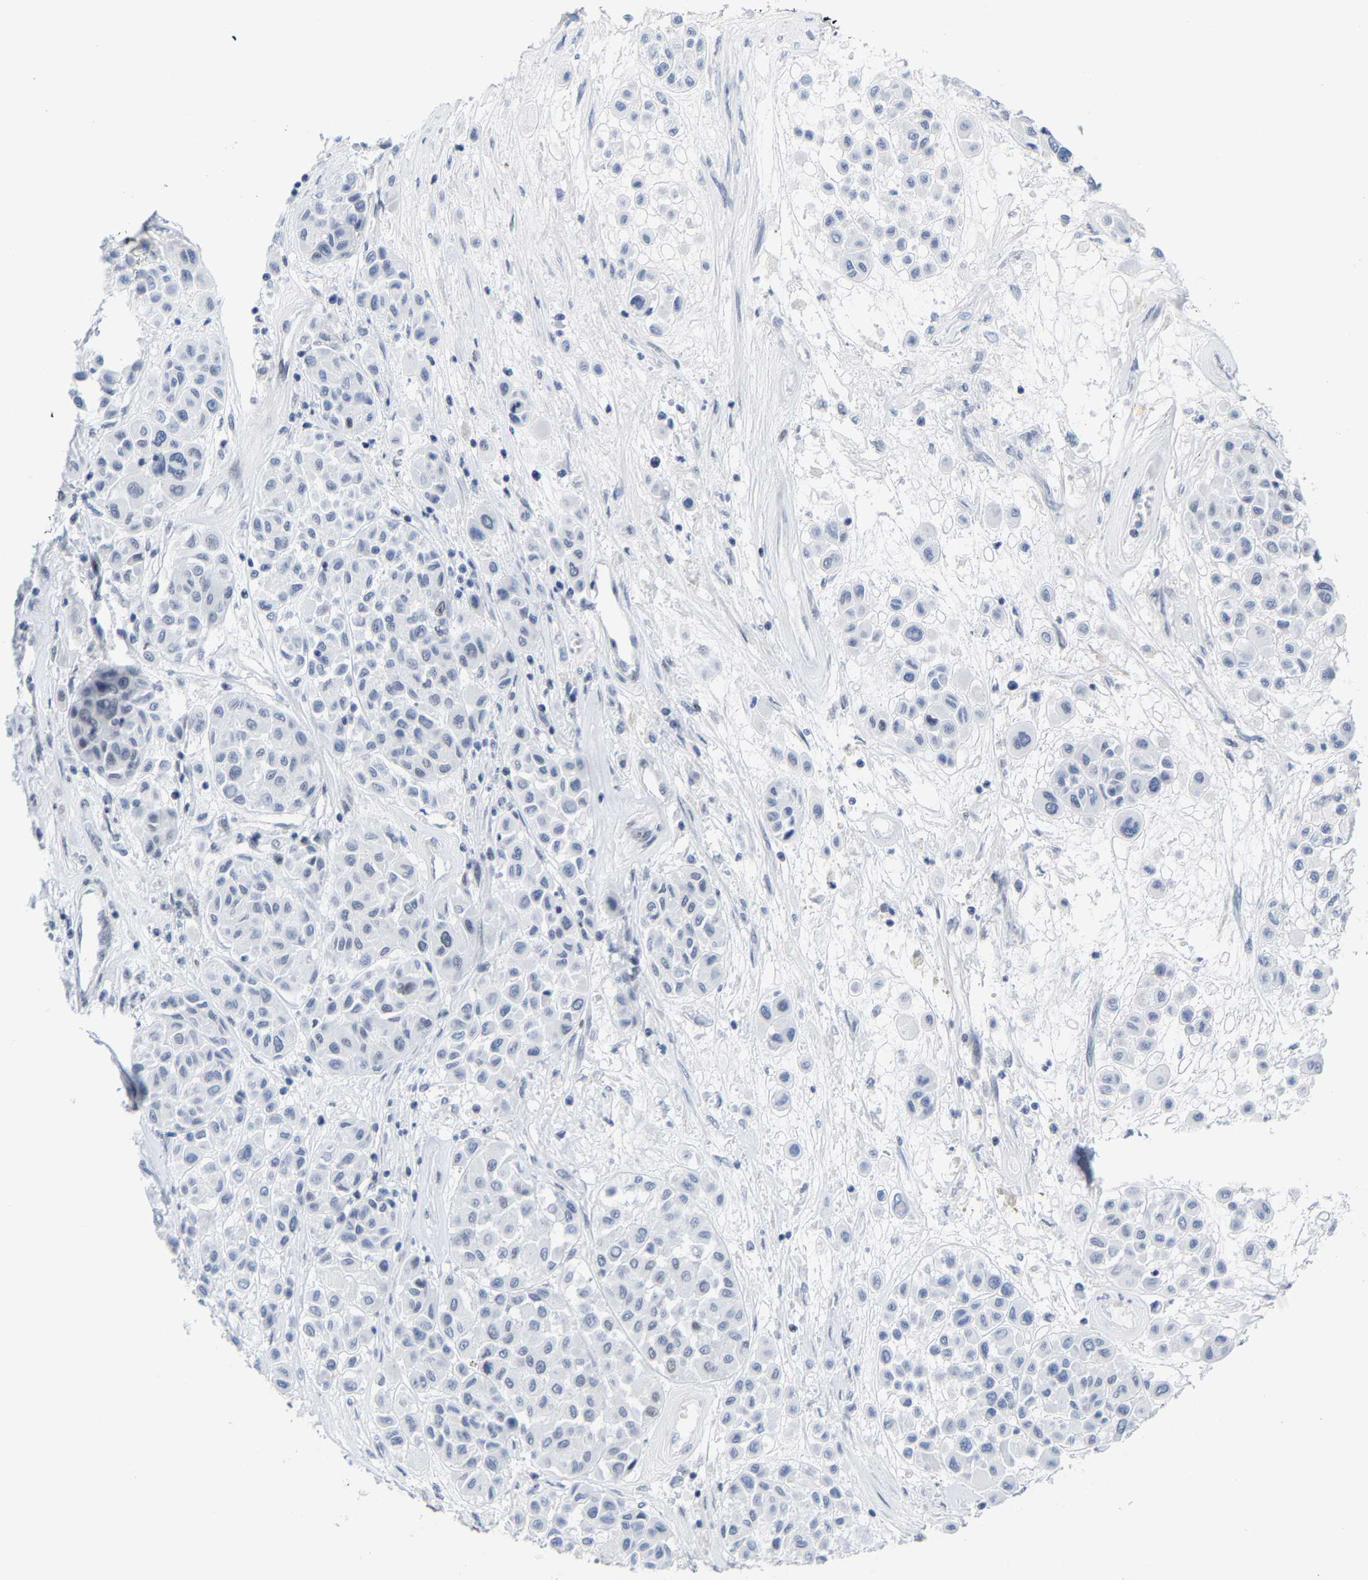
{"staining": {"intensity": "negative", "quantity": "none", "location": "none"}, "tissue": "melanoma", "cell_type": "Tumor cells", "image_type": "cancer", "snomed": [{"axis": "morphology", "description": "Malignant melanoma, Metastatic site"}, {"axis": "topography", "description": "Soft tissue"}], "caption": "Immunohistochemical staining of melanoma displays no significant expression in tumor cells.", "gene": "FAM180A", "patient": {"sex": "male", "age": 41}}